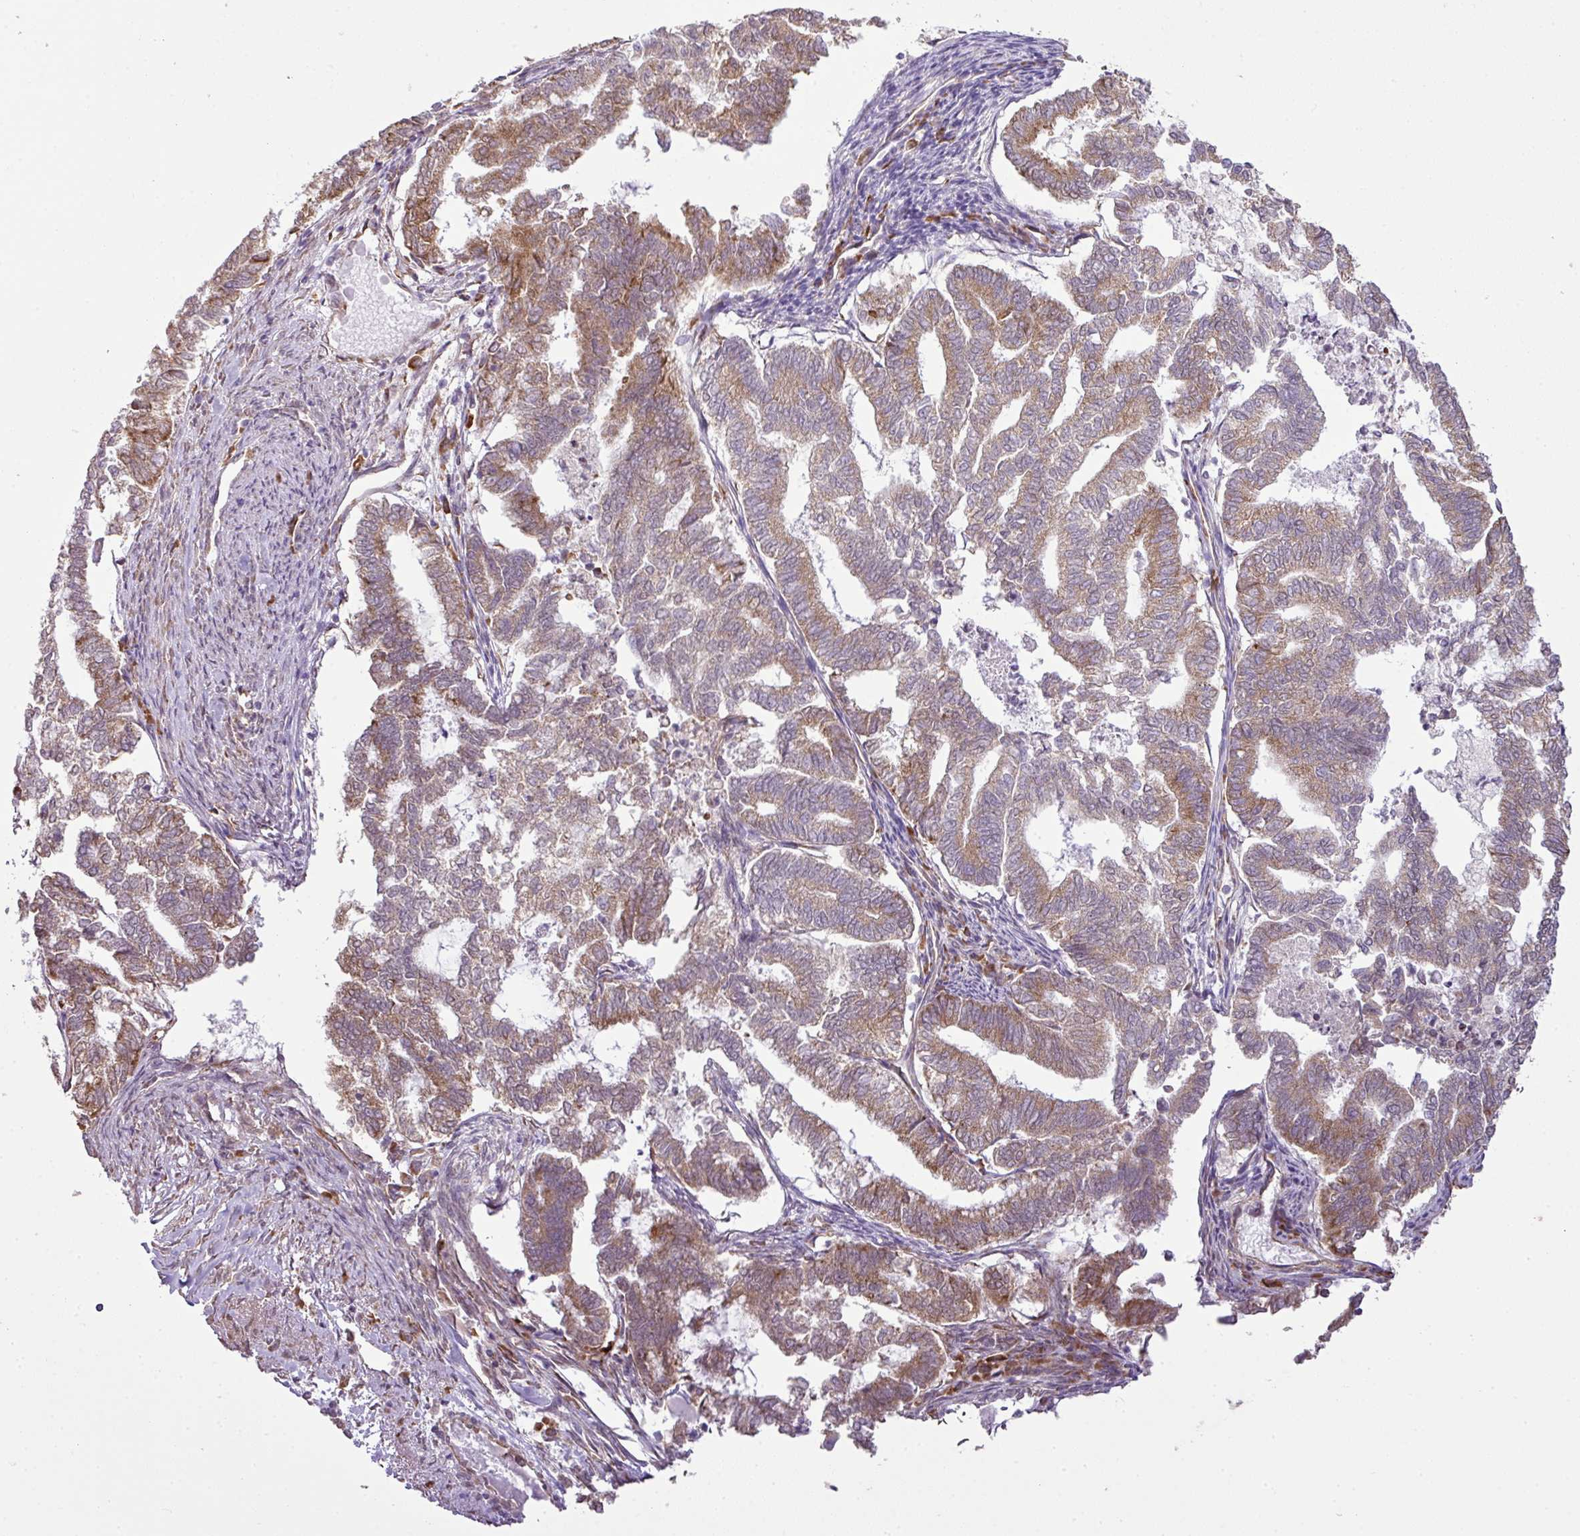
{"staining": {"intensity": "moderate", "quantity": "25%-75%", "location": "cytoplasmic/membranous"}, "tissue": "endometrial cancer", "cell_type": "Tumor cells", "image_type": "cancer", "snomed": [{"axis": "morphology", "description": "Adenocarcinoma, NOS"}, {"axis": "topography", "description": "Endometrium"}], "caption": "The histopathology image reveals a brown stain indicating the presence of a protein in the cytoplasmic/membranous of tumor cells in endometrial adenocarcinoma.", "gene": "DNAAF4", "patient": {"sex": "female", "age": 79}}